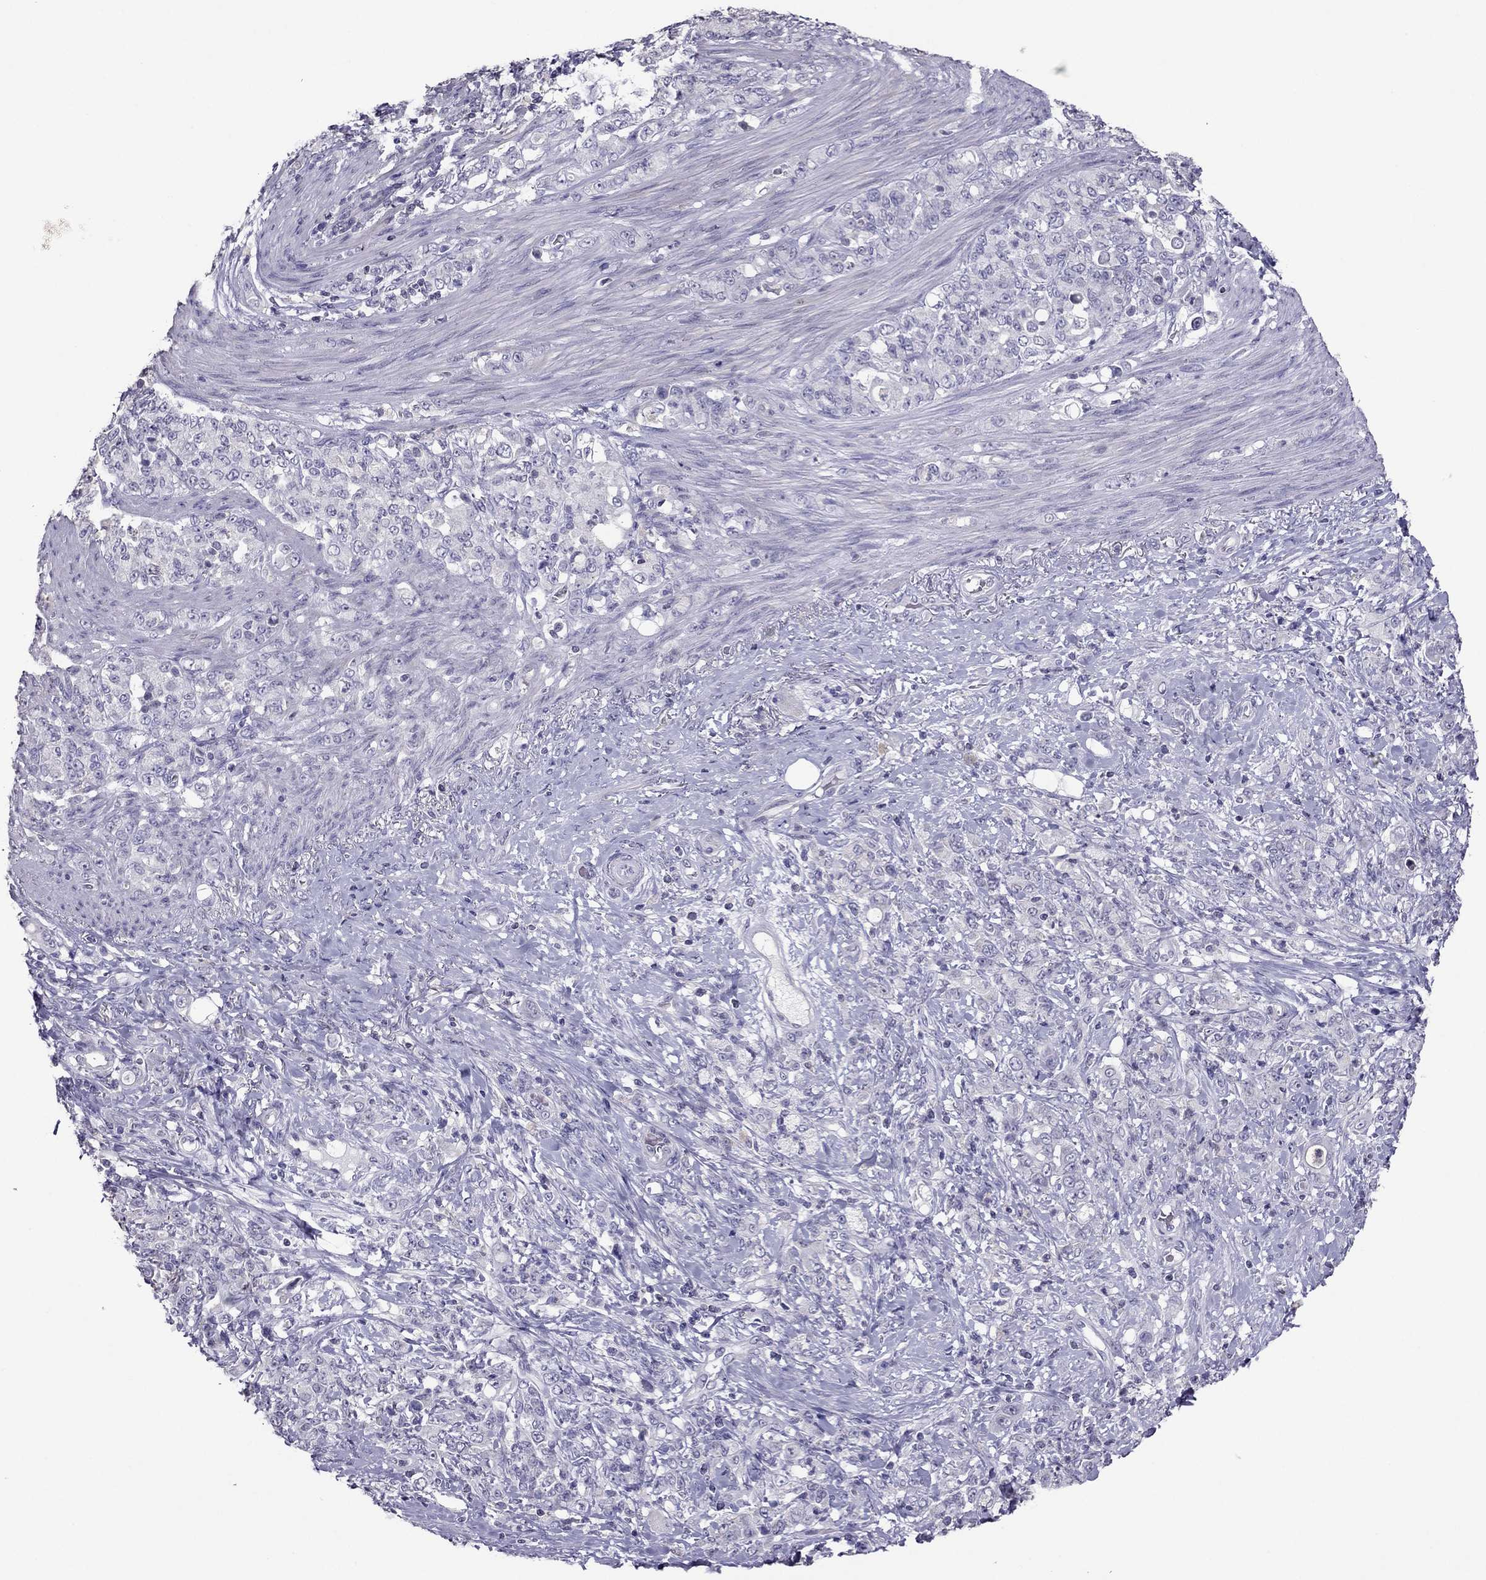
{"staining": {"intensity": "negative", "quantity": "none", "location": "none"}, "tissue": "stomach cancer", "cell_type": "Tumor cells", "image_type": "cancer", "snomed": [{"axis": "morphology", "description": "Adenocarcinoma, NOS"}, {"axis": "topography", "description": "Stomach"}], "caption": "Stomach adenocarcinoma stained for a protein using IHC shows no staining tumor cells.", "gene": "RGS8", "patient": {"sex": "female", "age": 79}}